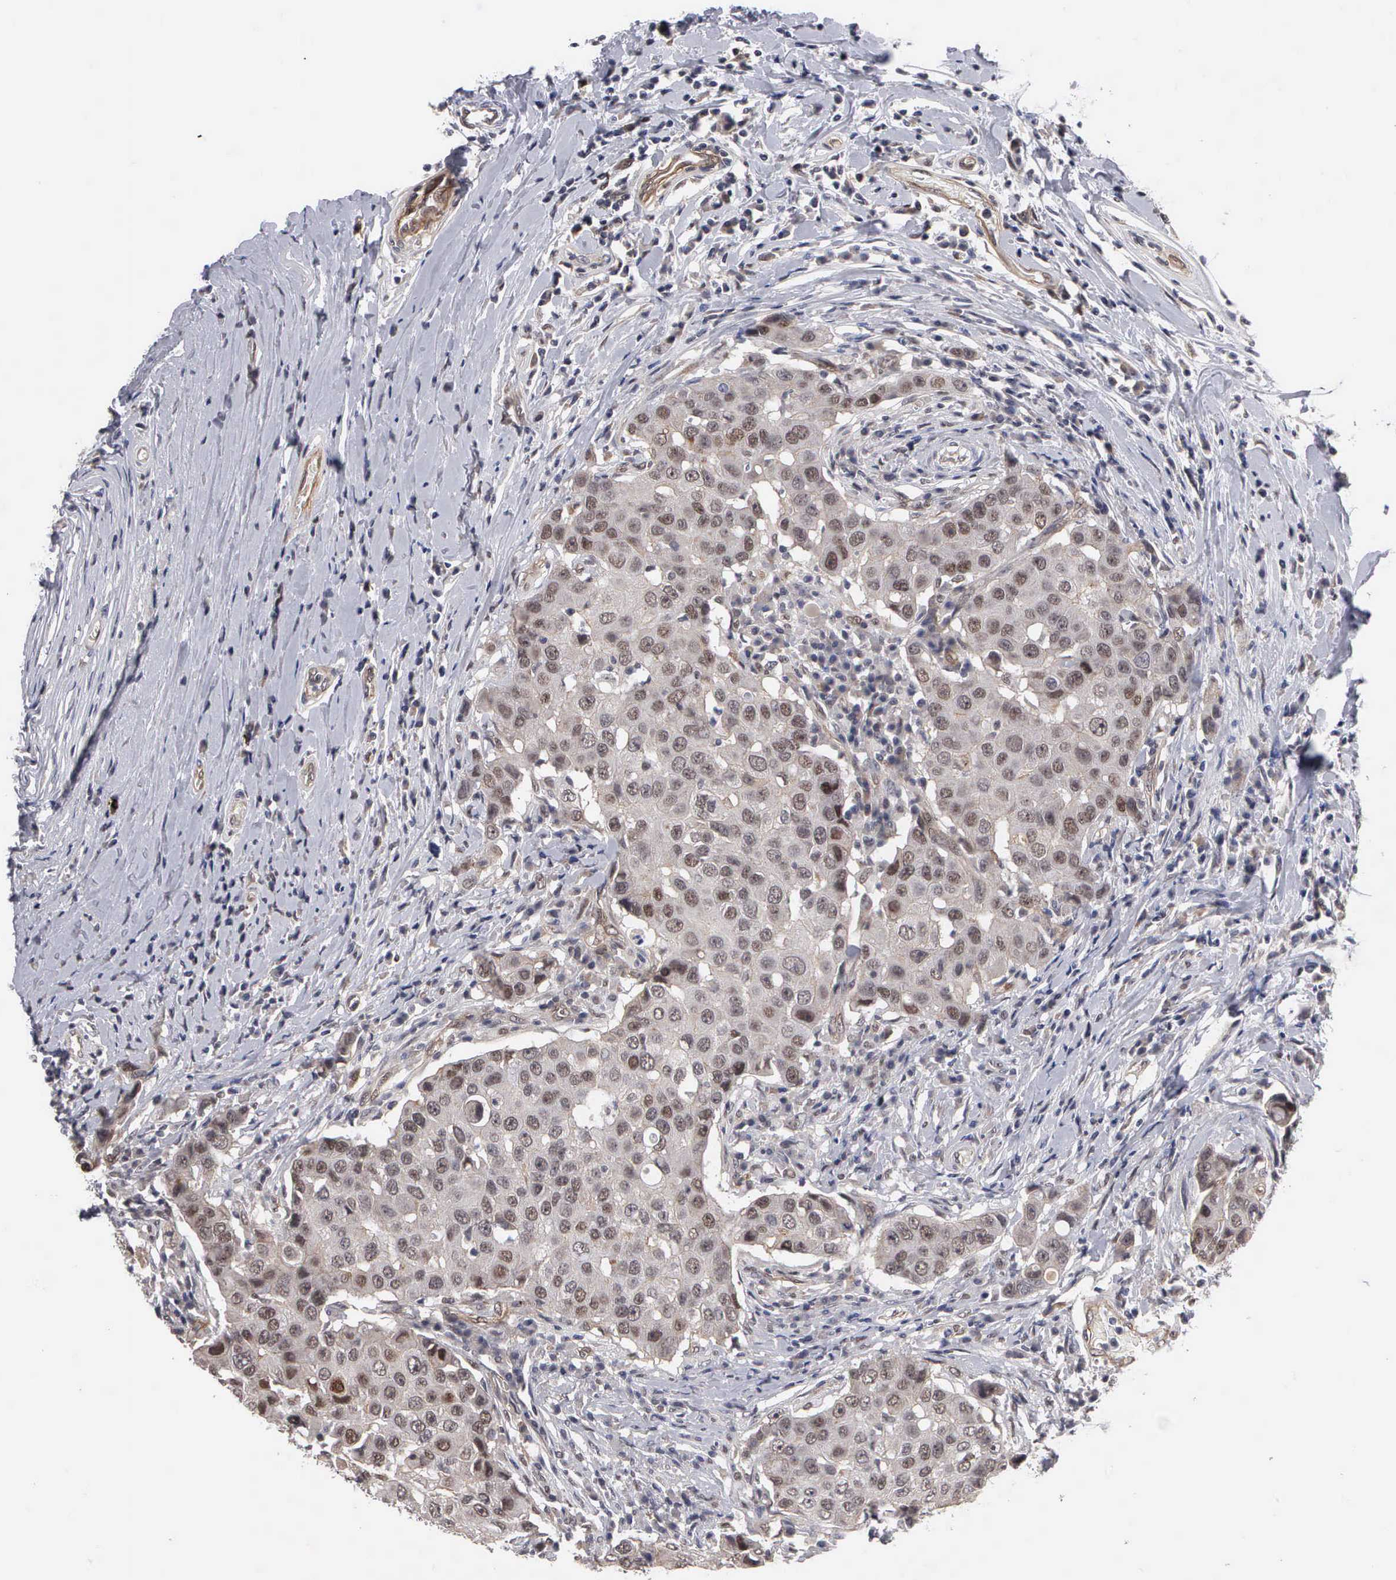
{"staining": {"intensity": "moderate", "quantity": "25%-75%", "location": "nuclear"}, "tissue": "breast cancer", "cell_type": "Tumor cells", "image_type": "cancer", "snomed": [{"axis": "morphology", "description": "Duct carcinoma"}, {"axis": "topography", "description": "Breast"}], "caption": "Human breast cancer stained with a protein marker exhibits moderate staining in tumor cells.", "gene": "ZBTB33", "patient": {"sex": "female", "age": 27}}